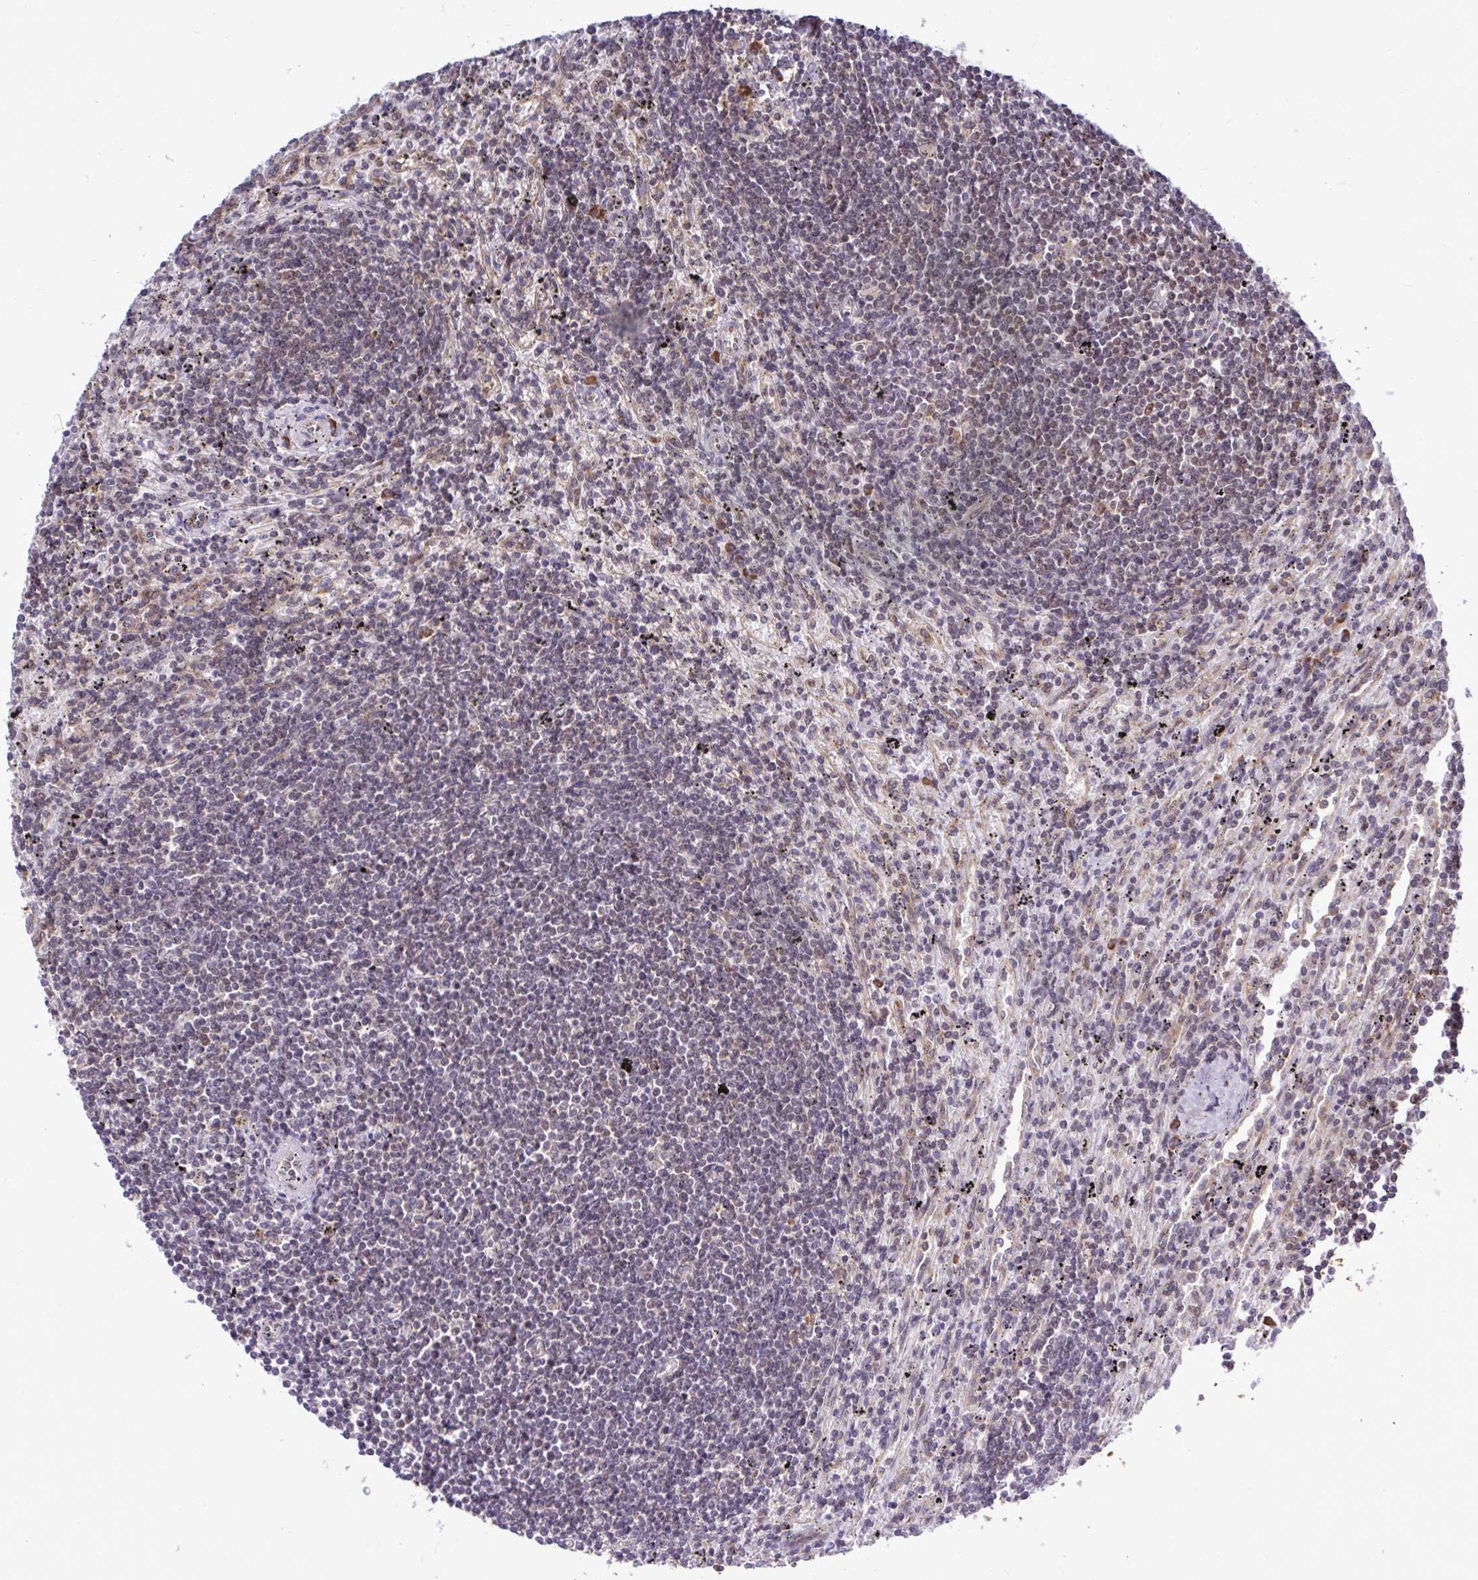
{"staining": {"intensity": "negative", "quantity": "none", "location": "none"}, "tissue": "lymphoma", "cell_type": "Tumor cells", "image_type": "cancer", "snomed": [{"axis": "morphology", "description": "Malignant lymphoma, non-Hodgkin's type, Low grade"}, {"axis": "topography", "description": "Spleen"}], "caption": "Protein analysis of lymphoma demonstrates no significant expression in tumor cells.", "gene": "FMR1", "patient": {"sex": "male", "age": 76}}